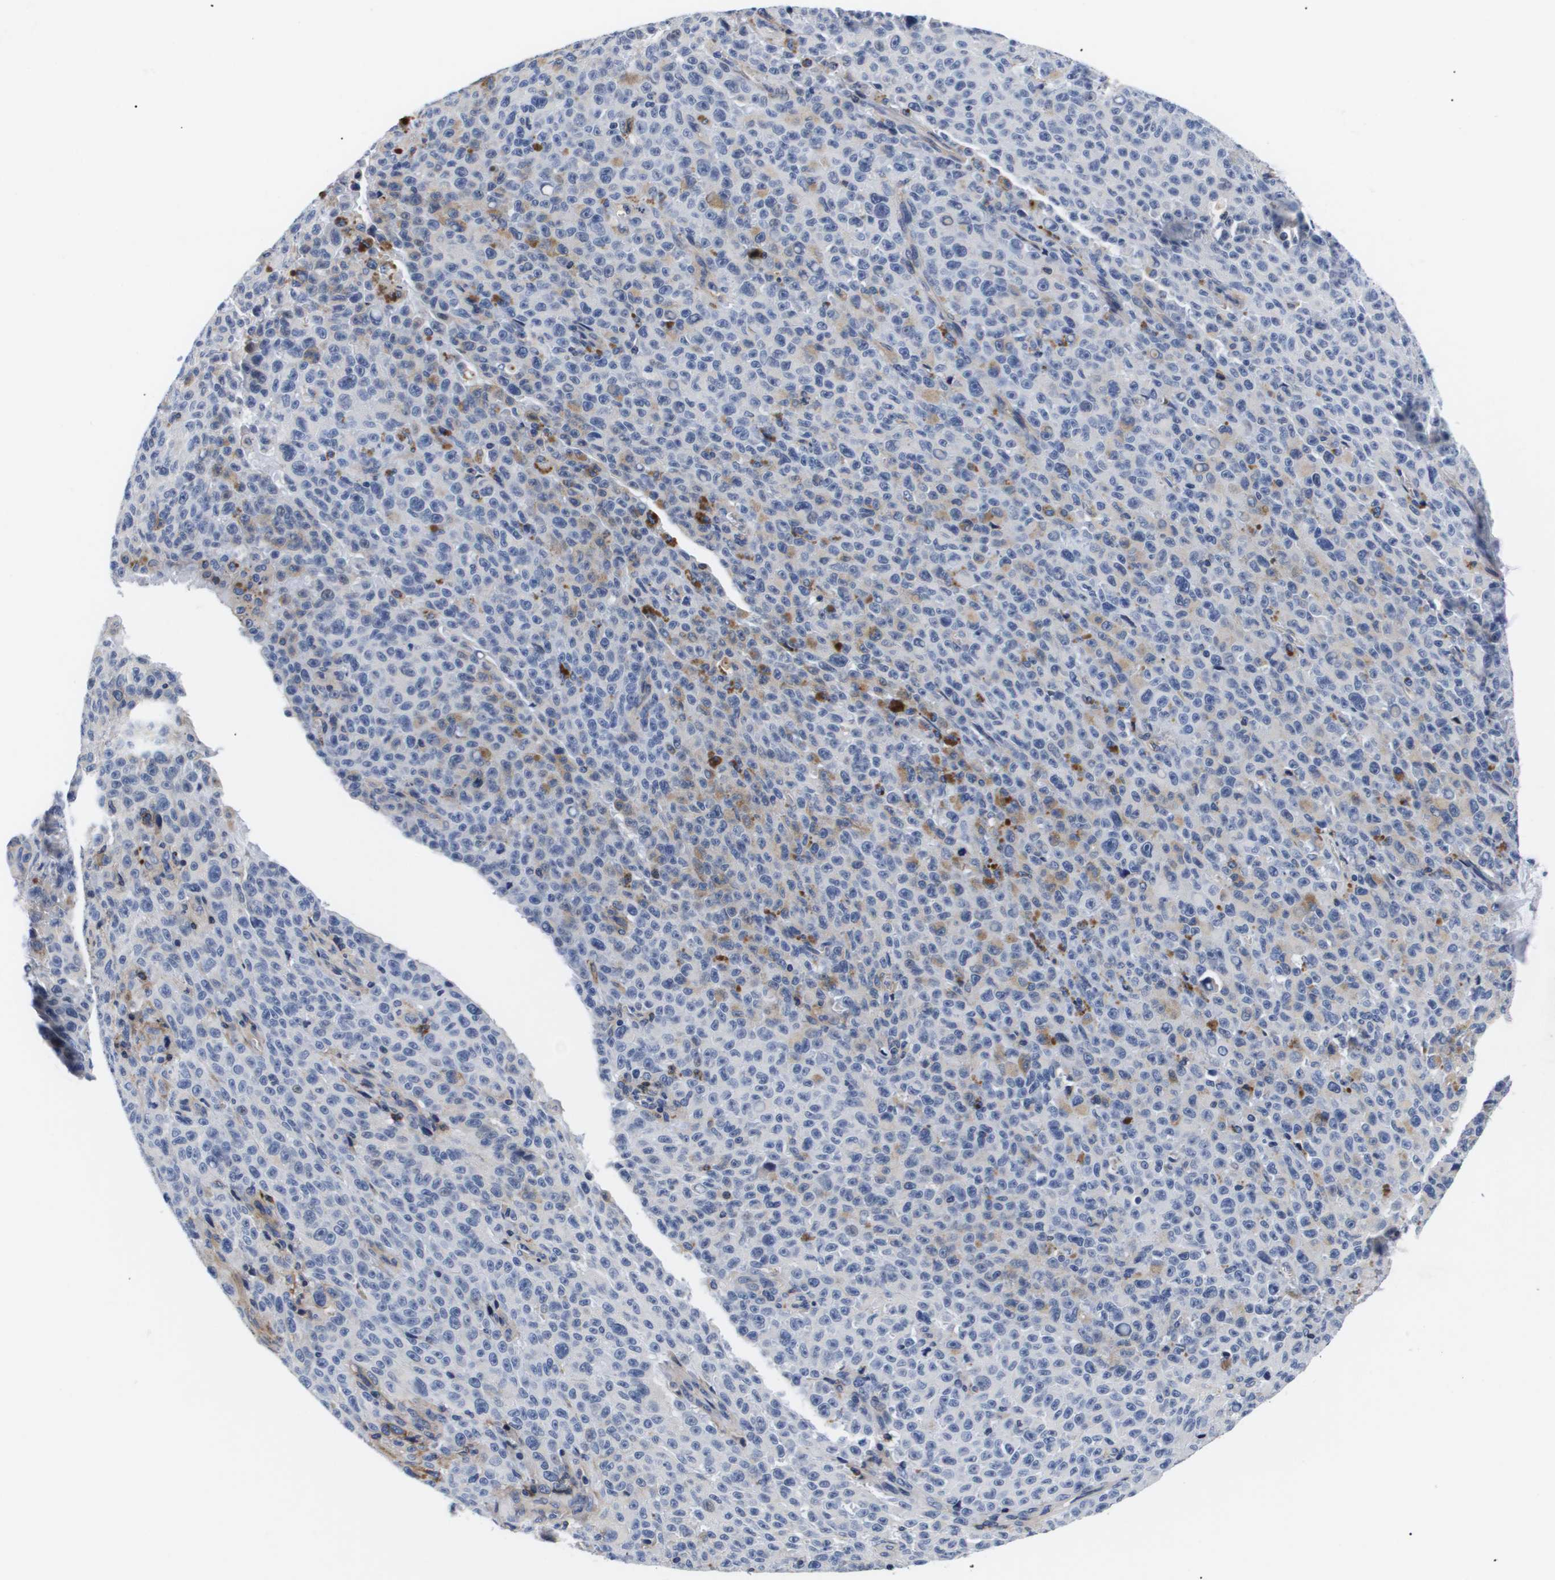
{"staining": {"intensity": "negative", "quantity": "none", "location": "none"}, "tissue": "melanoma", "cell_type": "Tumor cells", "image_type": "cancer", "snomed": [{"axis": "morphology", "description": "Malignant melanoma, NOS"}, {"axis": "topography", "description": "Skin"}], "caption": "Malignant melanoma was stained to show a protein in brown. There is no significant staining in tumor cells.", "gene": "SHD", "patient": {"sex": "female", "age": 82}}